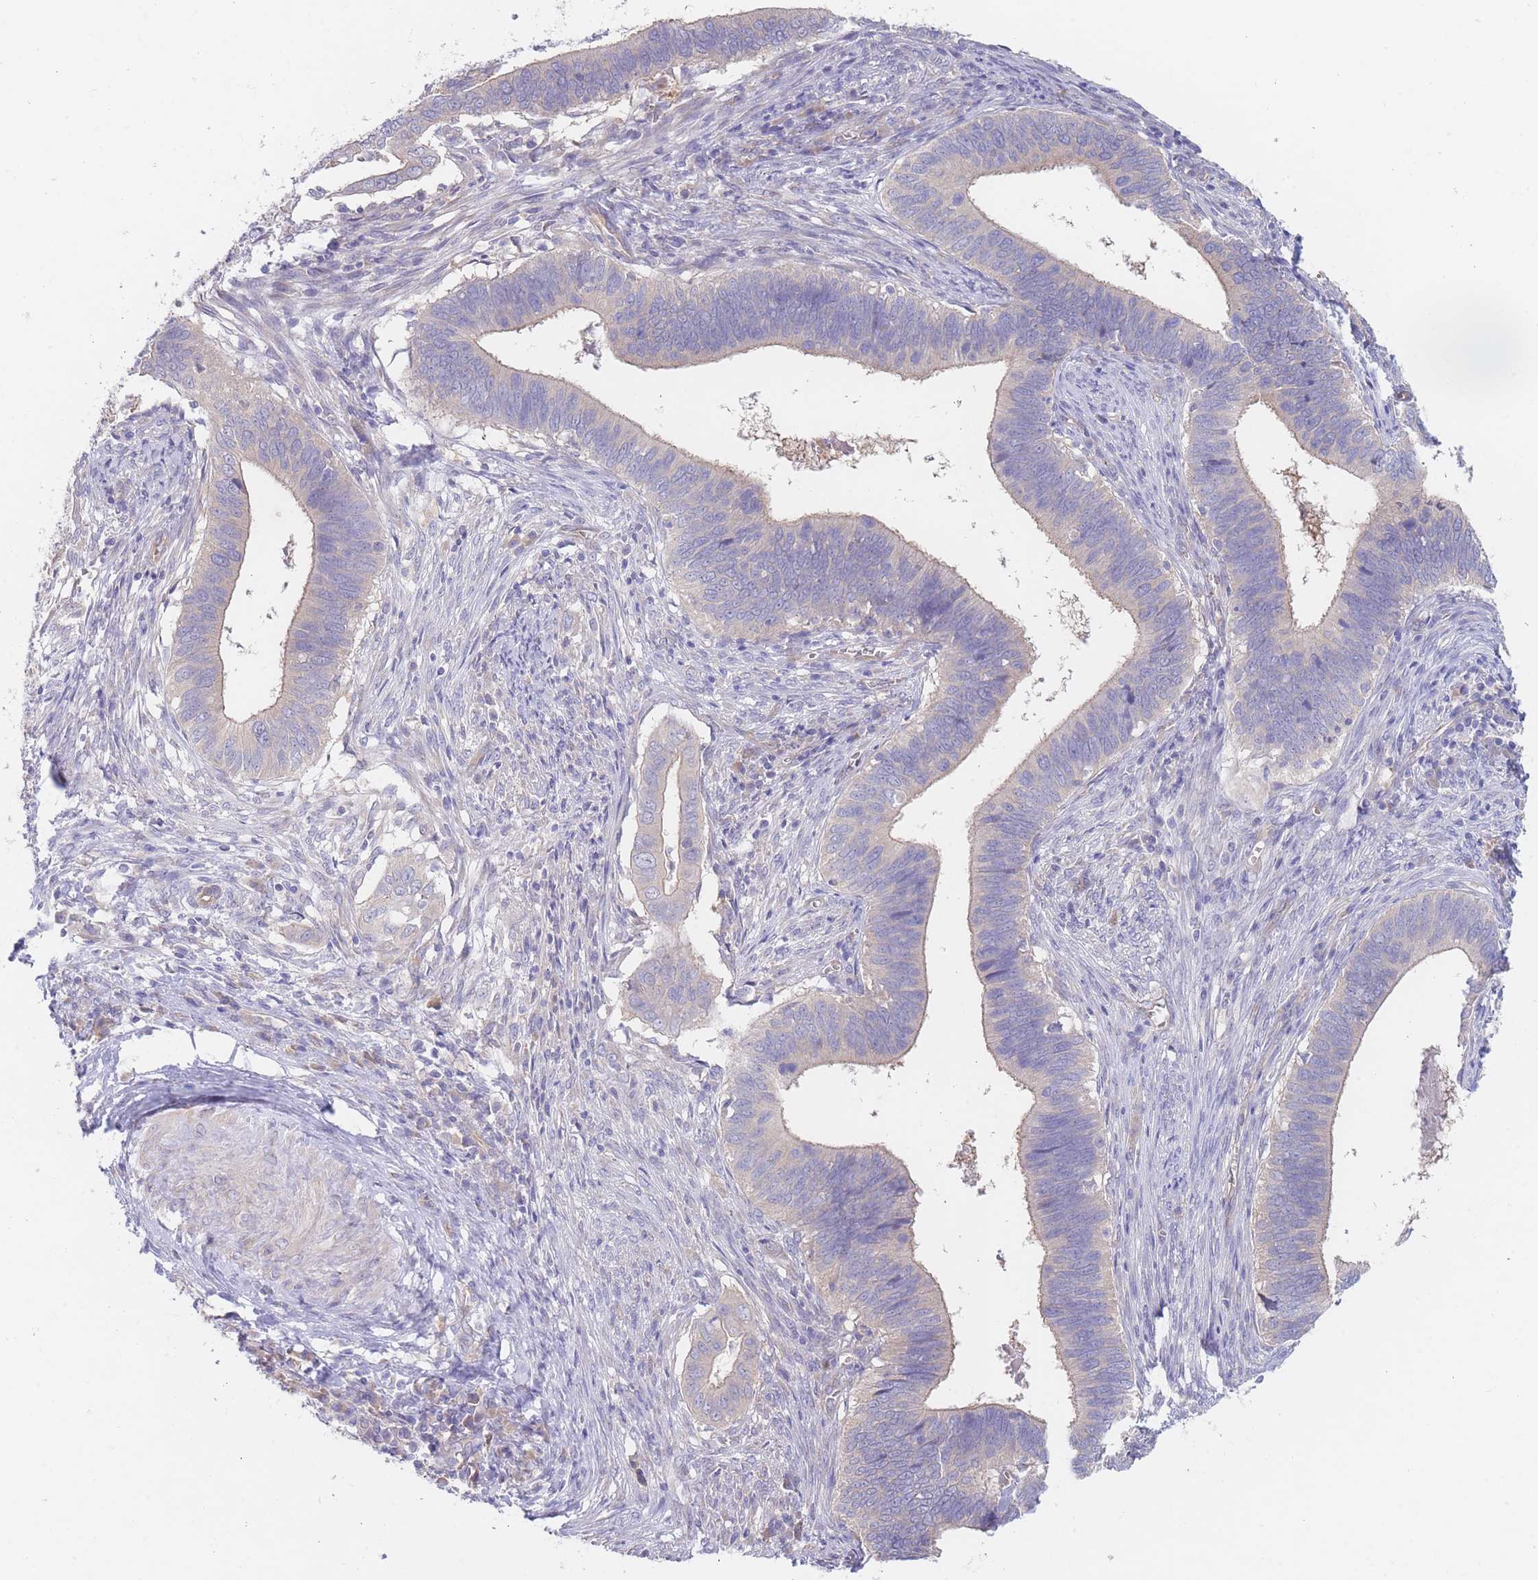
{"staining": {"intensity": "weak", "quantity": "<25%", "location": "cytoplasmic/membranous"}, "tissue": "cervical cancer", "cell_type": "Tumor cells", "image_type": "cancer", "snomed": [{"axis": "morphology", "description": "Adenocarcinoma, NOS"}, {"axis": "topography", "description": "Cervix"}], "caption": "Immunohistochemistry histopathology image of adenocarcinoma (cervical) stained for a protein (brown), which shows no staining in tumor cells.", "gene": "ZNF281", "patient": {"sex": "female", "age": 42}}